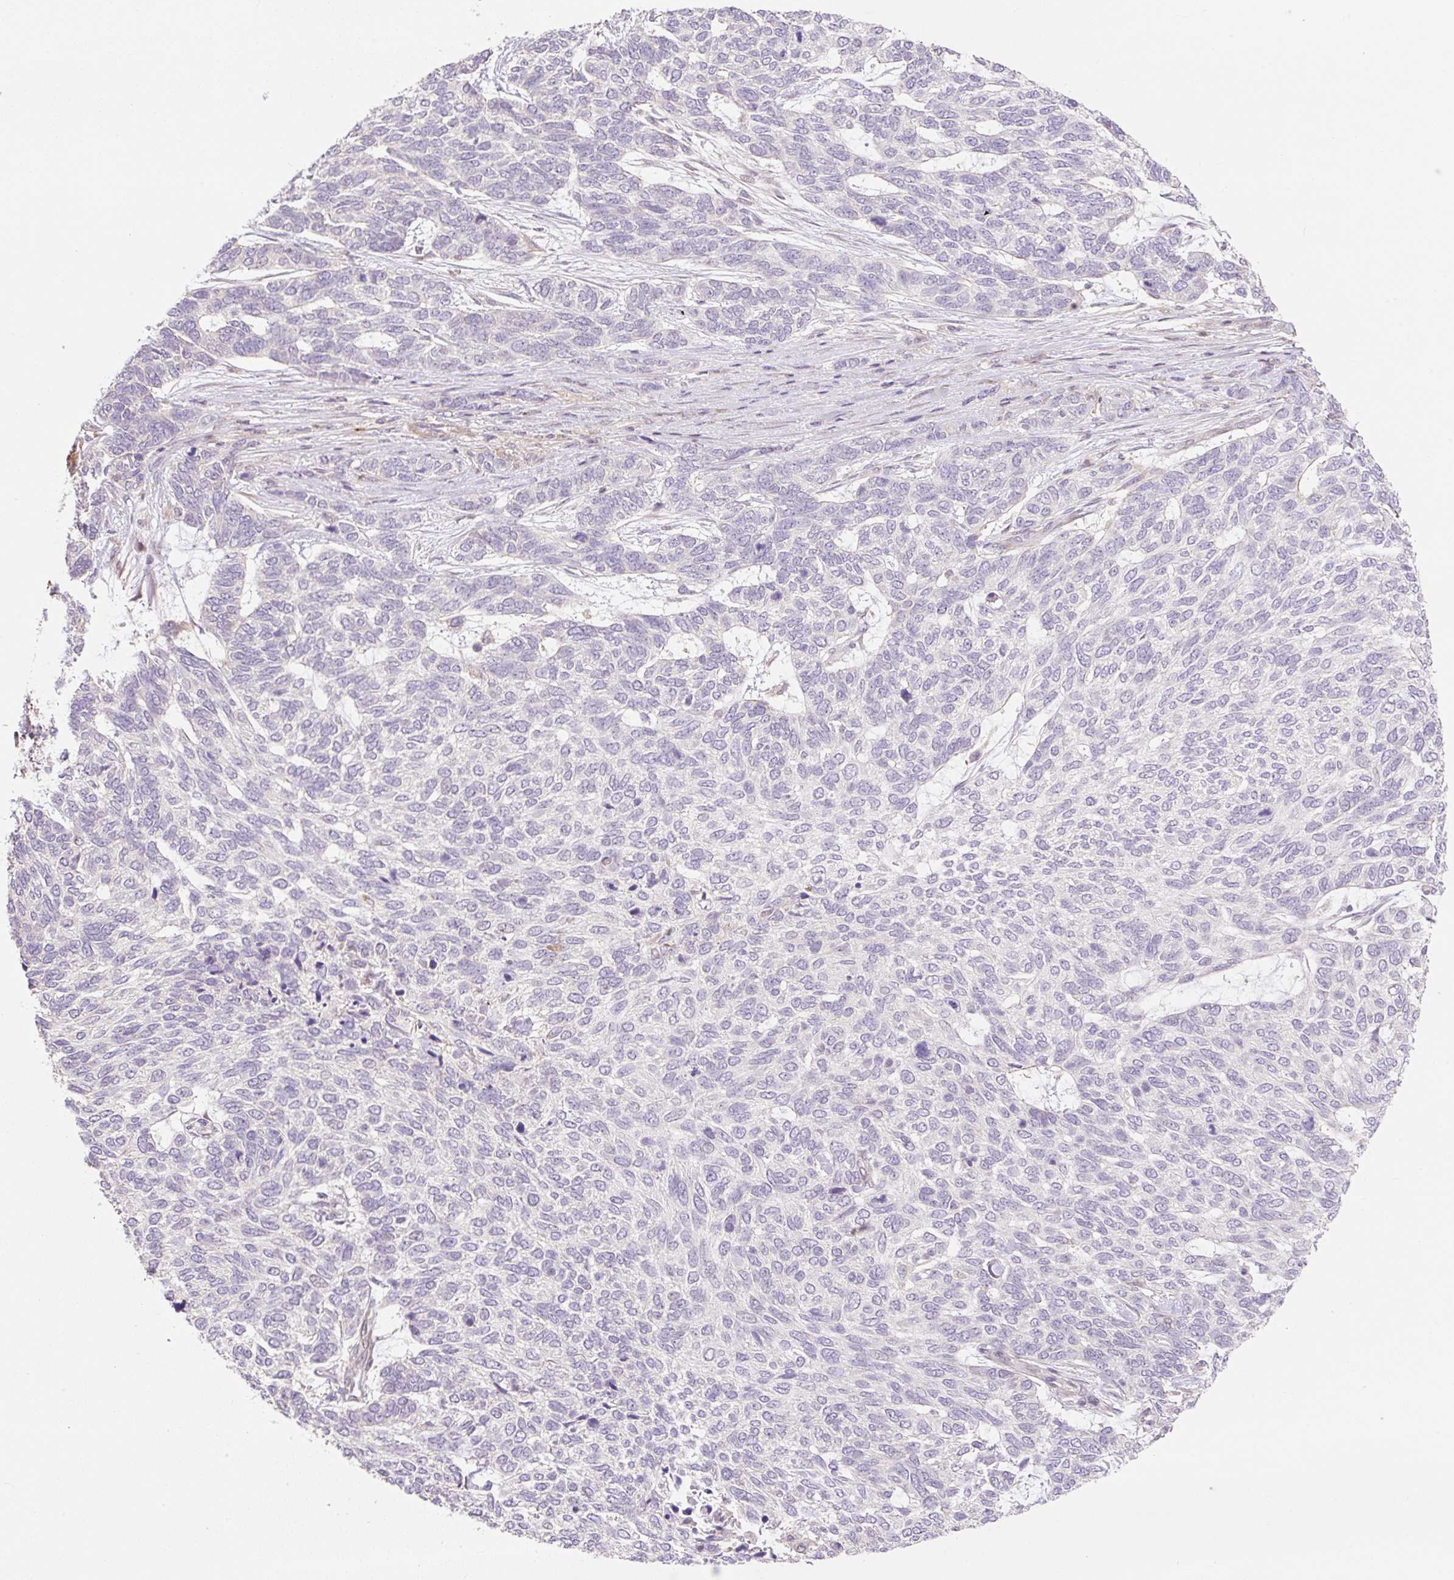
{"staining": {"intensity": "negative", "quantity": "none", "location": "none"}, "tissue": "skin cancer", "cell_type": "Tumor cells", "image_type": "cancer", "snomed": [{"axis": "morphology", "description": "Basal cell carcinoma"}, {"axis": "topography", "description": "Skin"}], "caption": "A photomicrograph of human skin cancer is negative for staining in tumor cells.", "gene": "EMC10", "patient": {"sex": "female", "age": 65}}